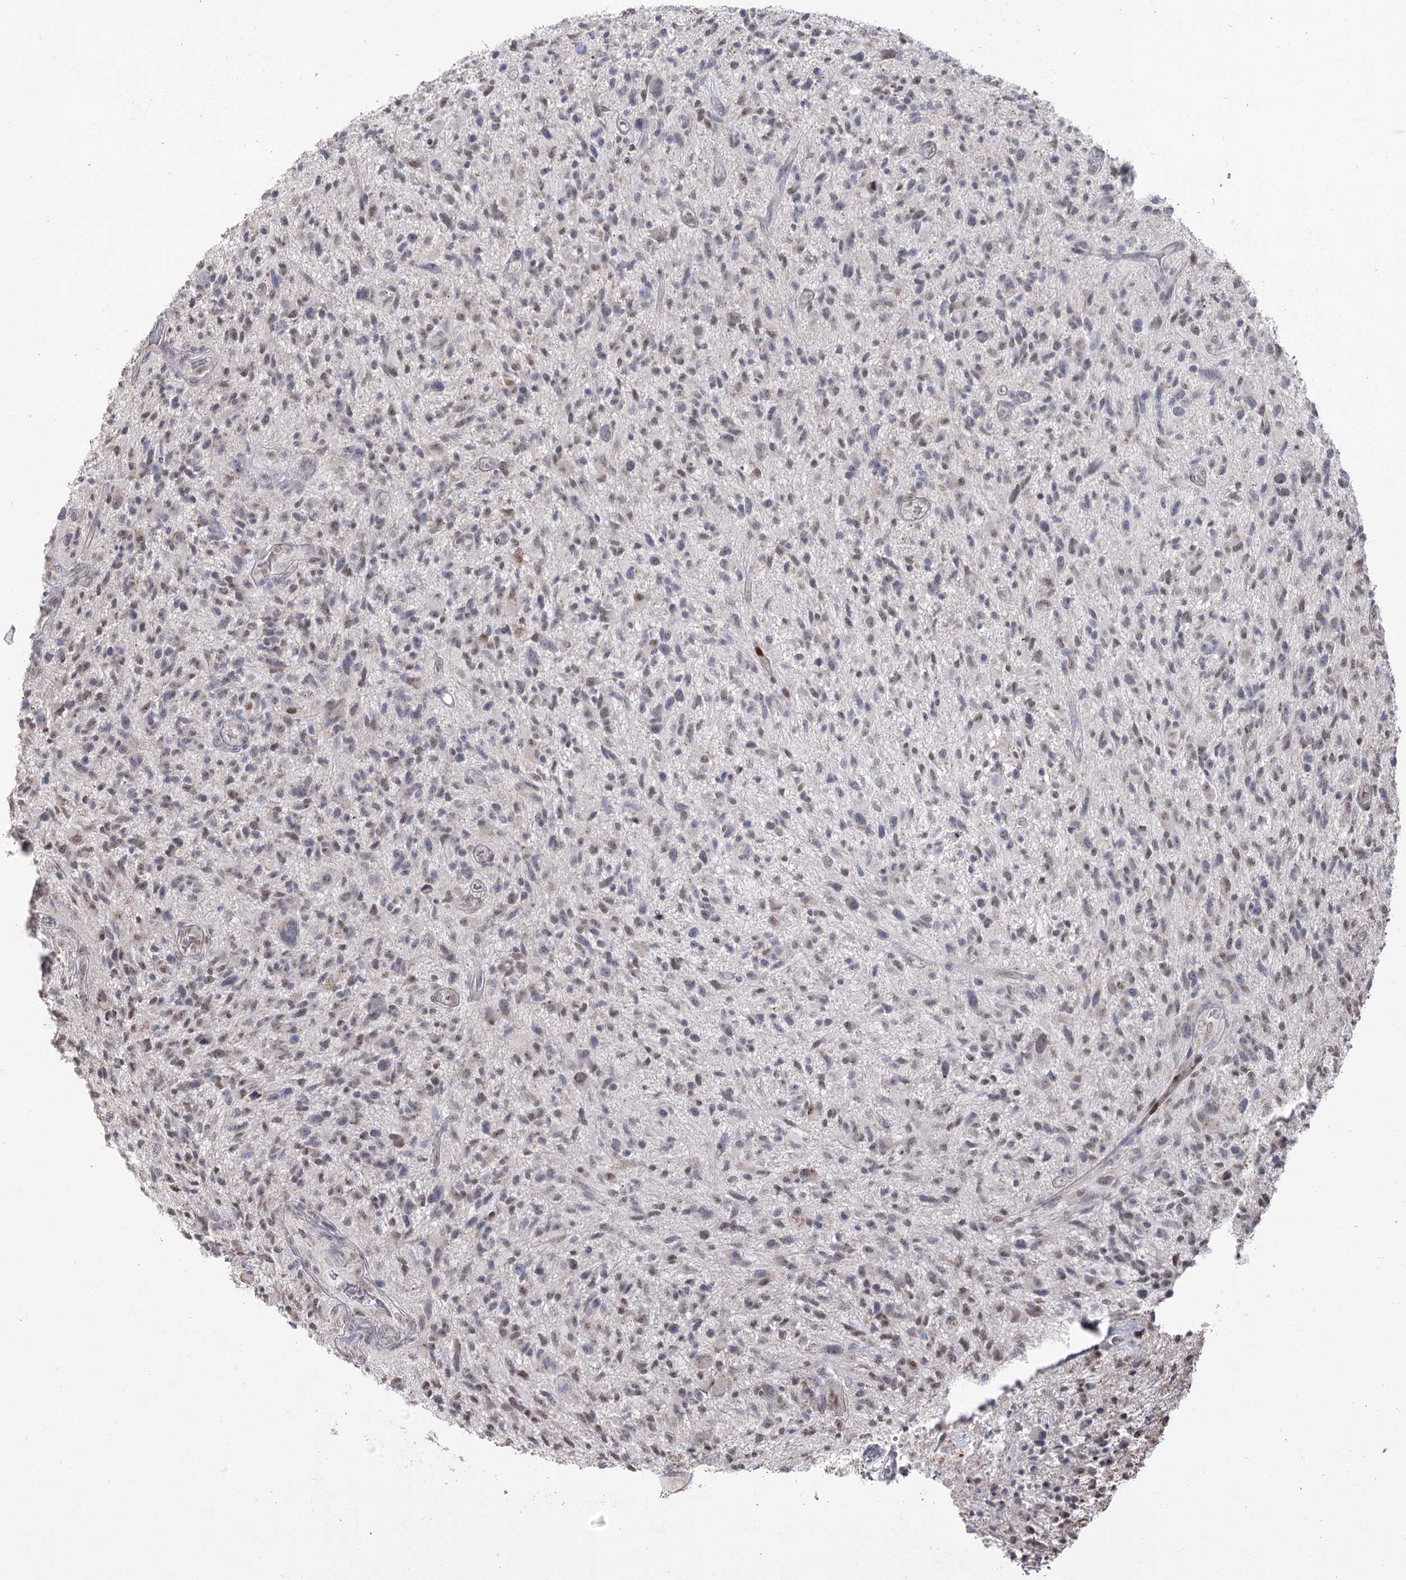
{"staining": {"intensity": "weak", "quantity": "<25%", "location": "nuclear"}, "tissue": "glioma", "cell_type": "Tumor cells", "image_type": "cancer", "snomed": [{"axis": "morphology", "description": "Glioma, malignant, High grade"}, {"axis": "topography", "description": "Brain"}], "caption": "Tumor cells show no significant positivity in glioma. Brightfield microscopy of IHC stained with DAB (3,3'-diaminobenzidine) (brown) and hematoxylin (blue), captured at high magnification.", "gene": "RUFY4", "patient": {"sex": "male", "age": 47}}